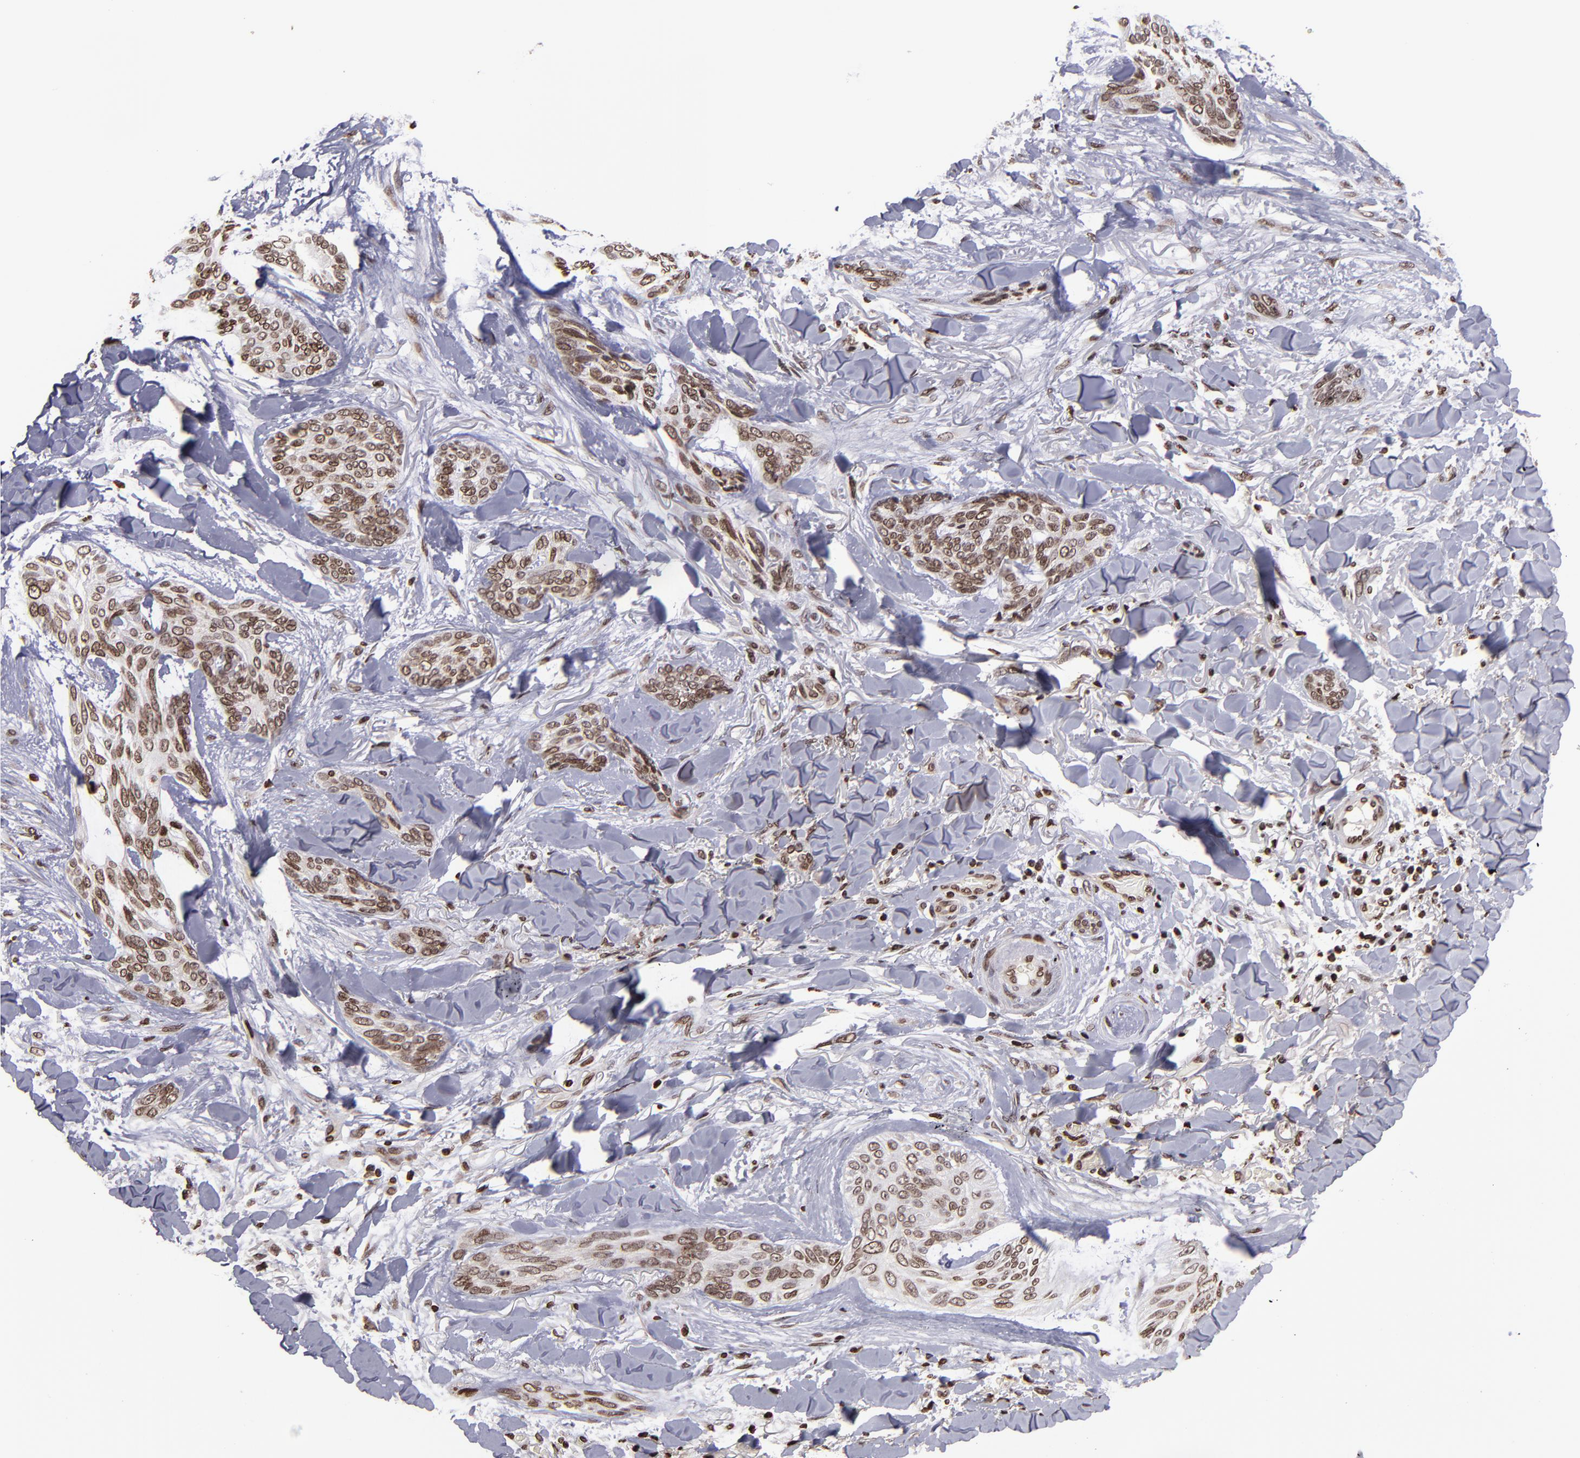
{"staining": {"intensity": "moderate", "quantity": ">75%", "location": "cytoplasmic/membranous,nuclear"}, "tissue": "skin cancer", "cell_type": "Tumor cells", "image_type": "cancer", "snomed": [{"axis": "morphology", "description": "Normal tissue, NOS"}, {"axis": "morphology", "description": "Basal cell carcinoma"}, {"axis": "topography", "description": "Skin"}], "caption": "This is an image of immunohistochemistry staining of basal cell carcinoma (skin), which shows moderate expression in the cytoplasmic/membranous and nuclear of tumor cells.", "gene": "CSDC2", "patient": {"sex": "female", "age": 71}}